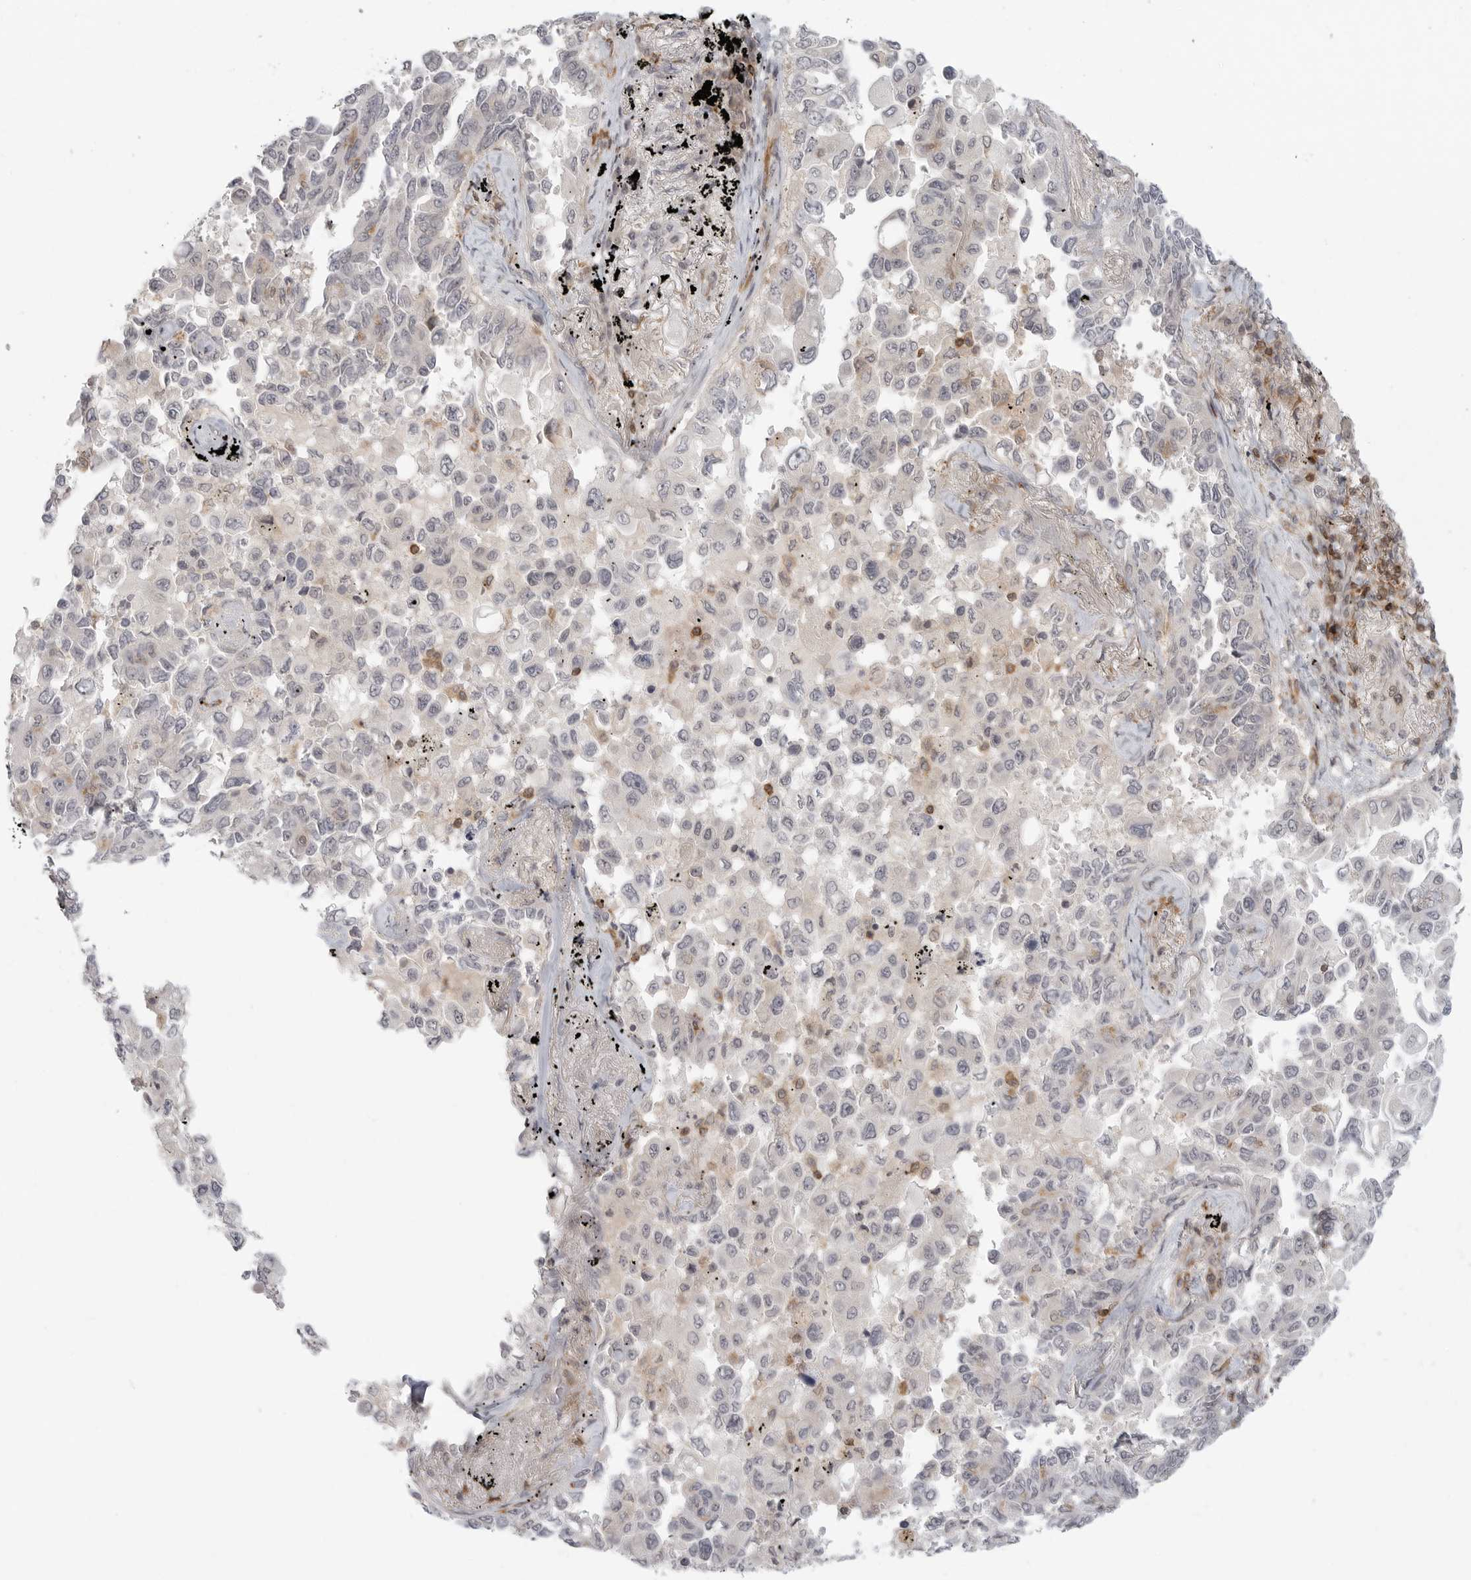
{"staining": {"intensity": "negative", "quantity": "none", "location": "none"}, "tissue": "lung cancer", "cell_type": "Tumor cells", "image_type": "cancer", "snomed": [{"axis": "morphology", "description": "Adenocarcinoma, NOS"}, {"axis": "topography", "description": "Lung"}], "caption": "Adenocarcinoma (lung) was stained to show a protein in brown. There is no significant positivity in tumor cells.", "gene": "SH3KBP1", "patient": {"sex": "female", "age": 67}}